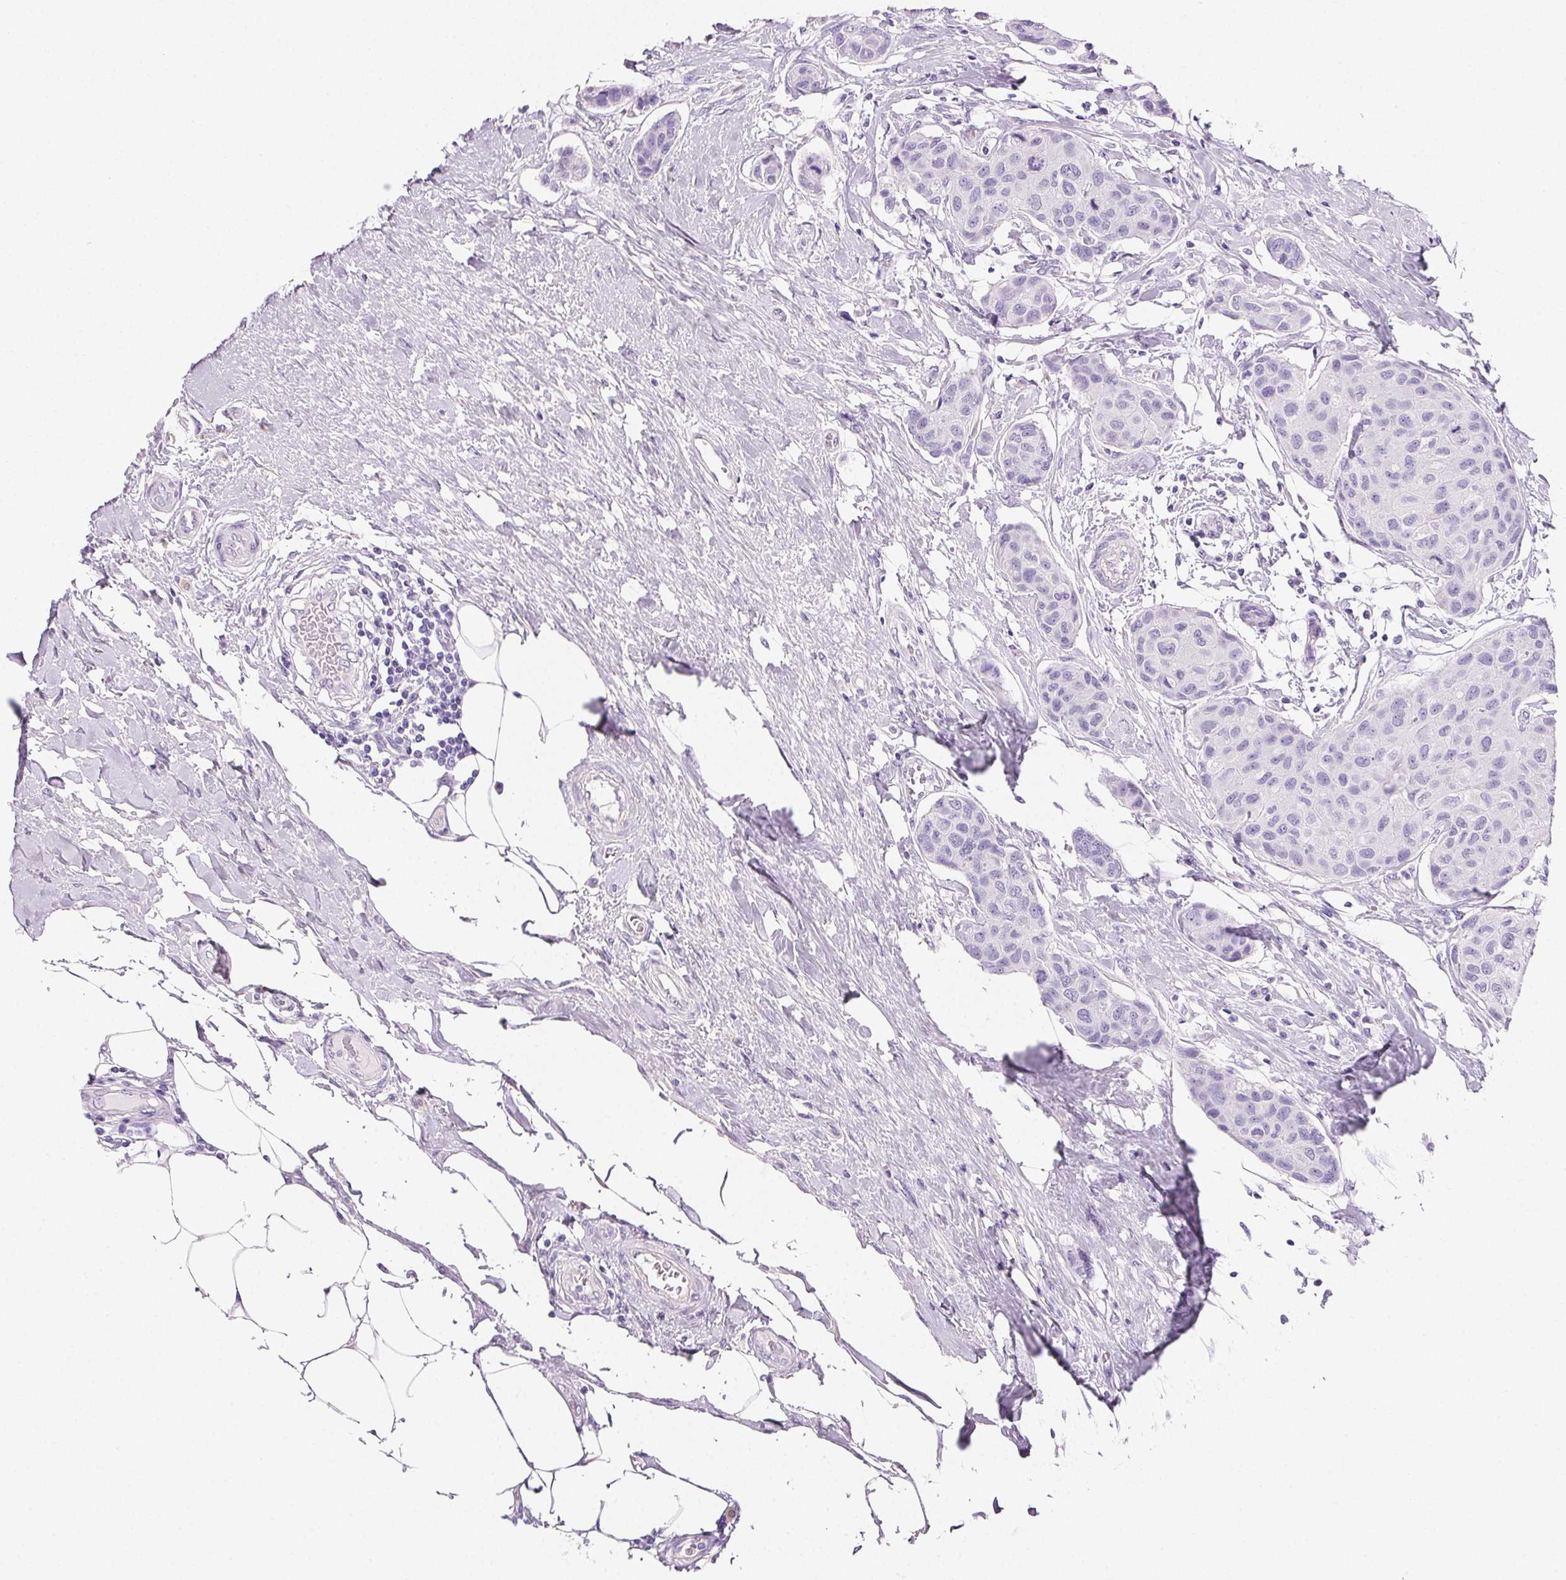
{"staining": {"intensity": "negative", "quantity": "none", "location": "none"}, "tissue": "breast cancer", "cell_type": "Tumor cells", "image_type": "cancer", "snomed": [{"axis": "morphology", "description": "Duct carcinoma"}, {"axis": "topography", "description": "Breast"}], "caption": "An immunohistochemistry (IHC) histopathology image of breast cancer (intraductal carcinoma) is shown. There is no staining in tumor cells of breast cancer (intraductal carcinoma).", "gene": "PRSS3", "patient": {"sex": "female", "age": 80}}